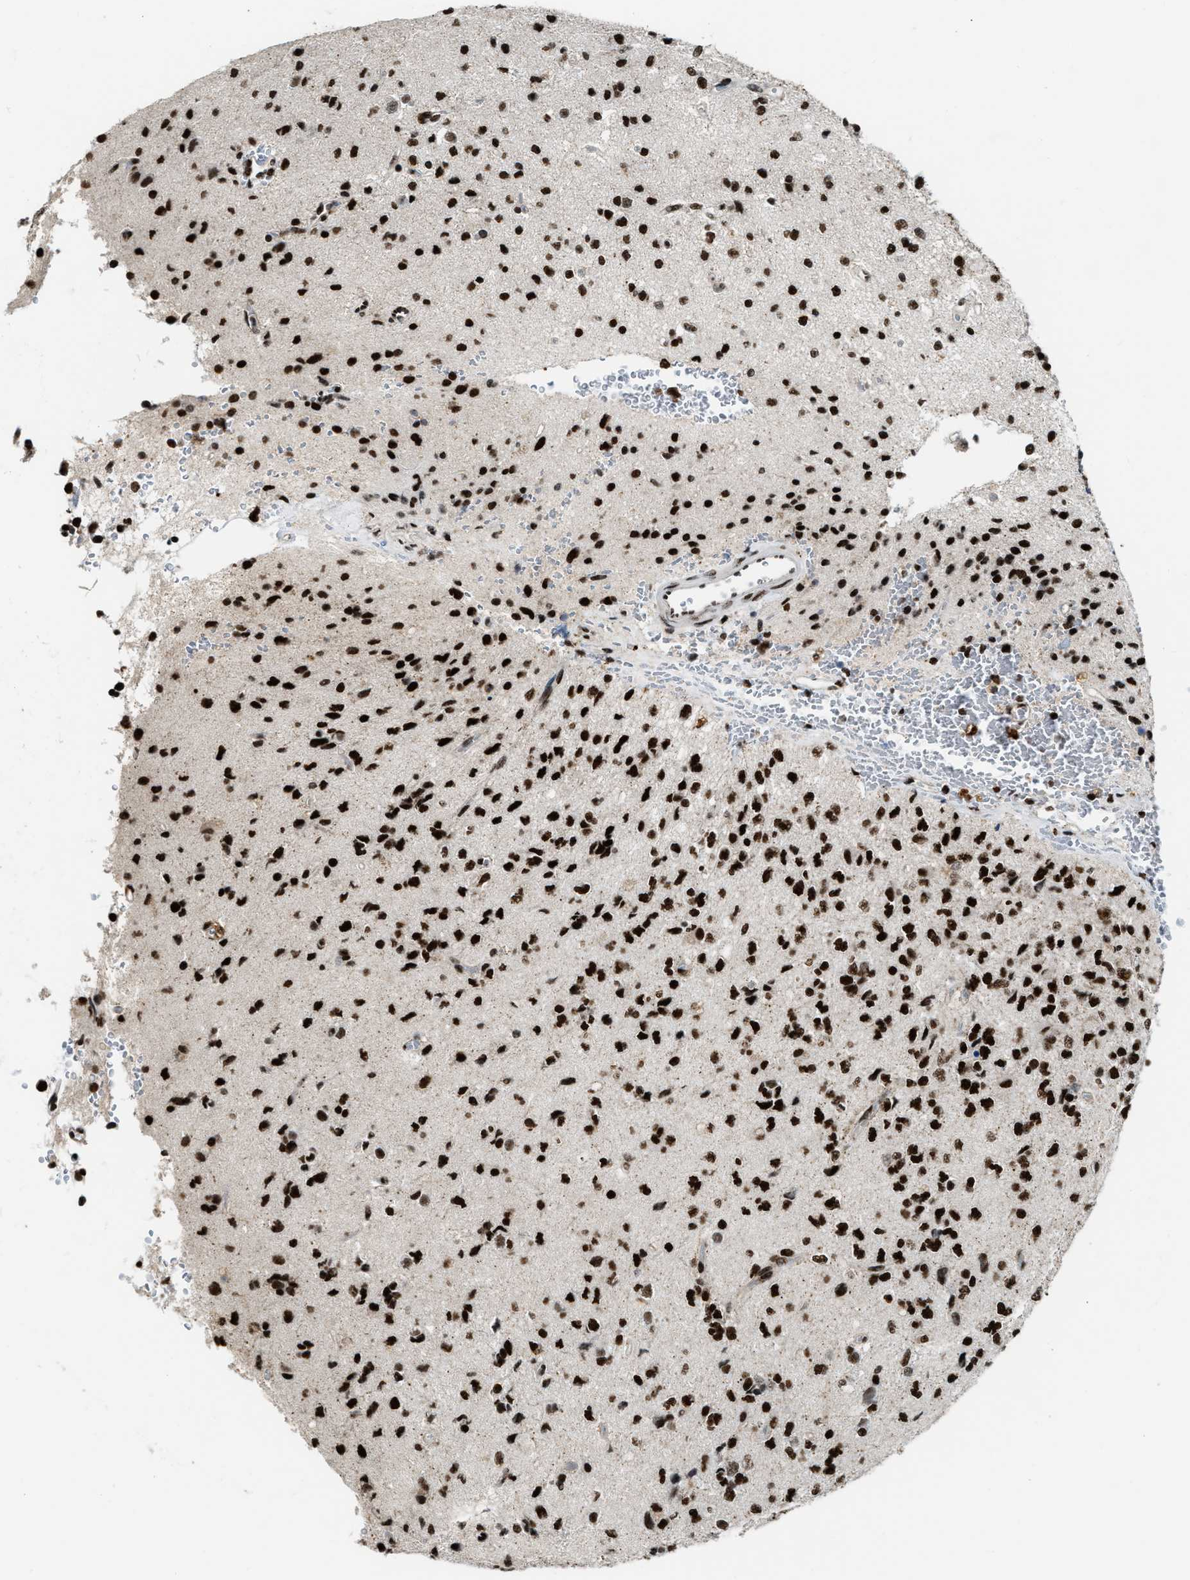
{"staining": {"intensity": "strong", "quantity": ">75%", "location": "nuclear"}, "tissue": "glioma", "cell_type": "Tumor cells", "image_type": "cancer", "snomed": [{"axis": "morphology", "description": "Glioma, malignant, High grade"}, {"axis": "topography", "description": "pancreas cauda"}], "caption": "High-grade glioma (malignant) was stained to show a protein in brown. There is high levels of strong nuclear positivity in about >75% of tumor cells. (DAB IHC with brightfield microscopy, high magnification).", "gene": "NUMA1", "patient": {"sex": "male", "age": 60}}